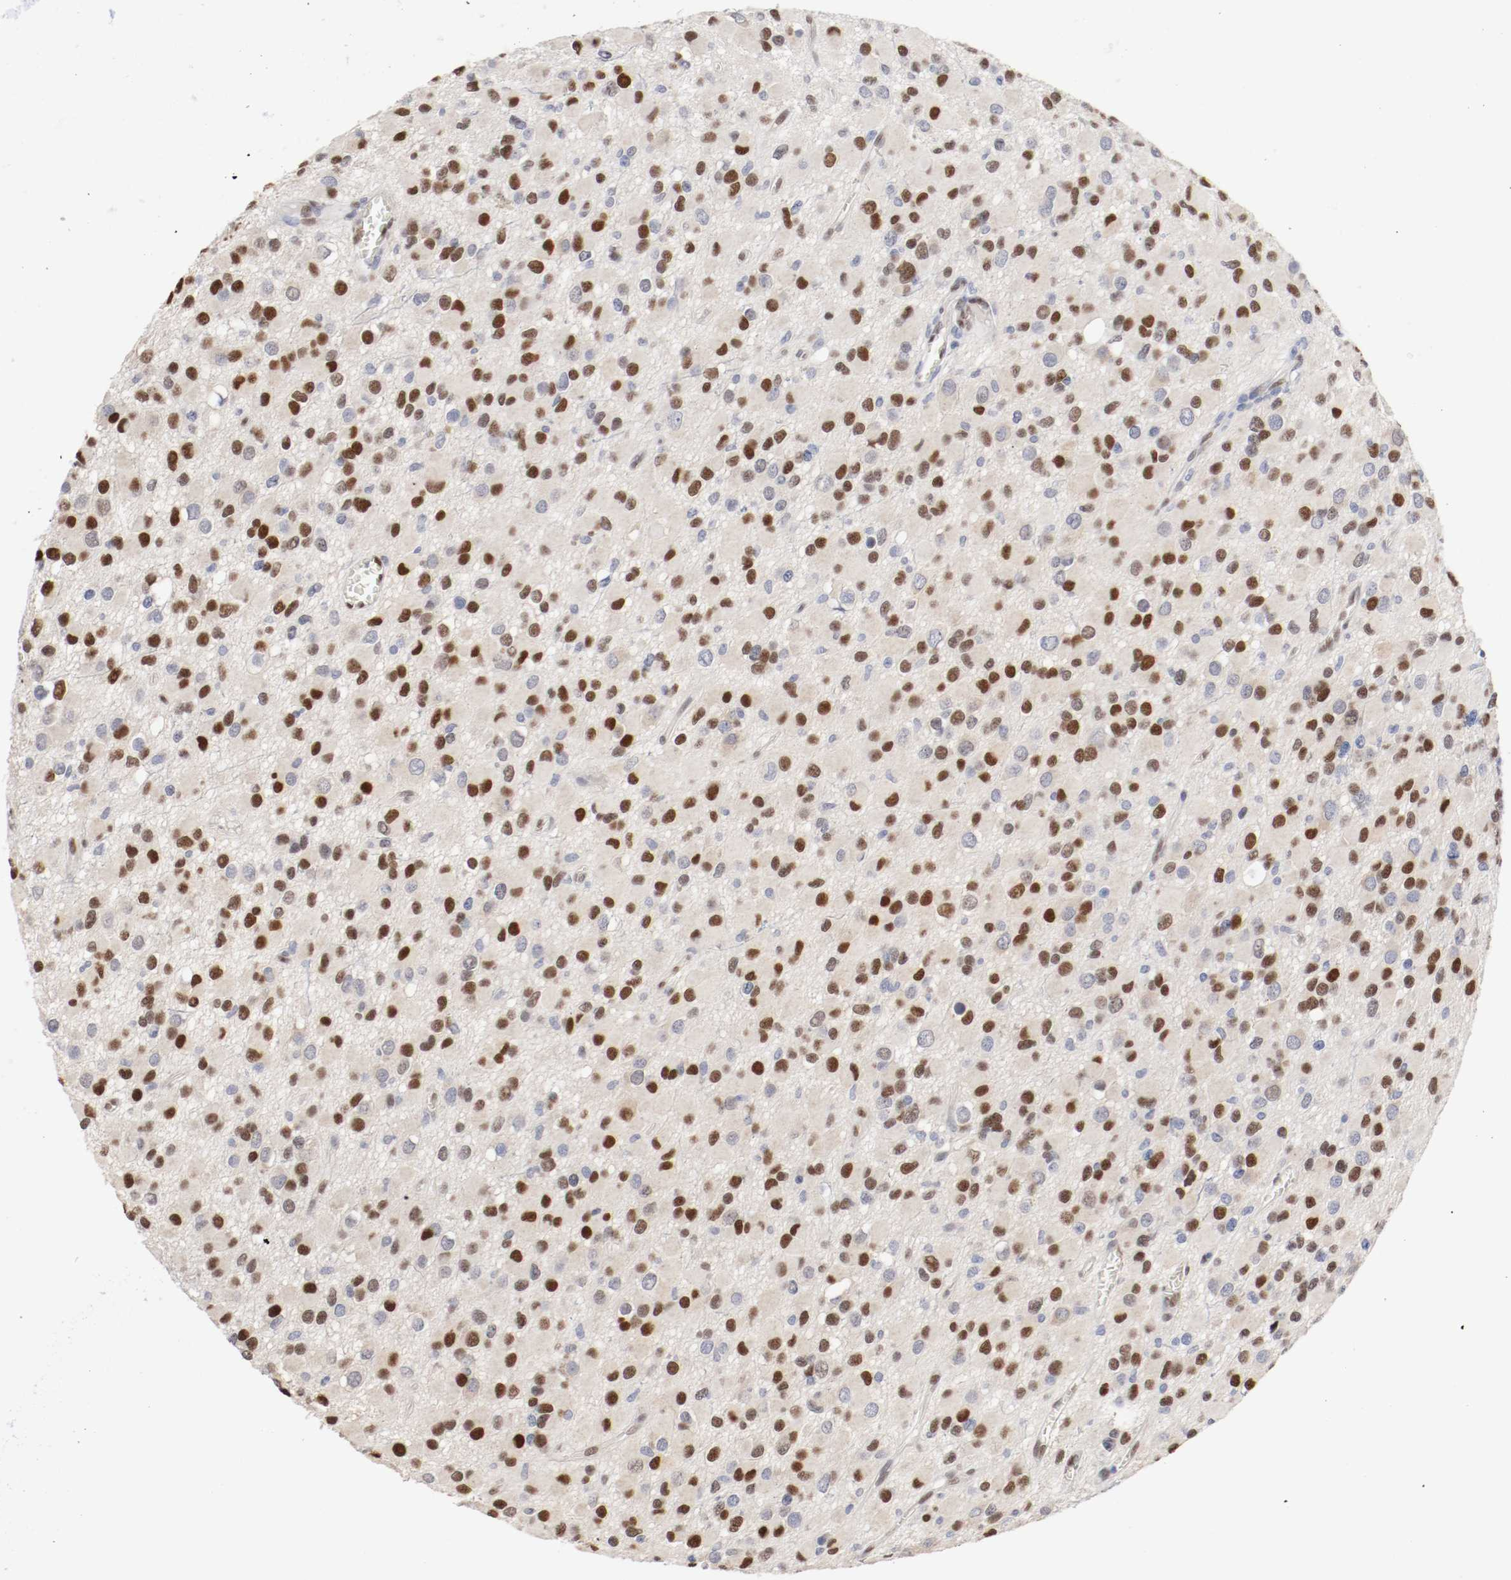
{"staining": {"intensity": "strong", "quantity": "25%-75%", "location": "nuclear"}, "tissue": "glioma", "cell_type": "Tumor cells", "image_type": "cancer", "snomed": [{"axis": "morphology", "description": "Glioma, malignant, Low grade"}, {"axis": "topography", "description": "Brain"}], "caption": "Human glioma stained with a brown dye demonstrates strong nuclear positive positivity in about 25%-75% of tumor cells.", "gene": "FOSL2", "patient": {"sex": "male", "age": 42}}